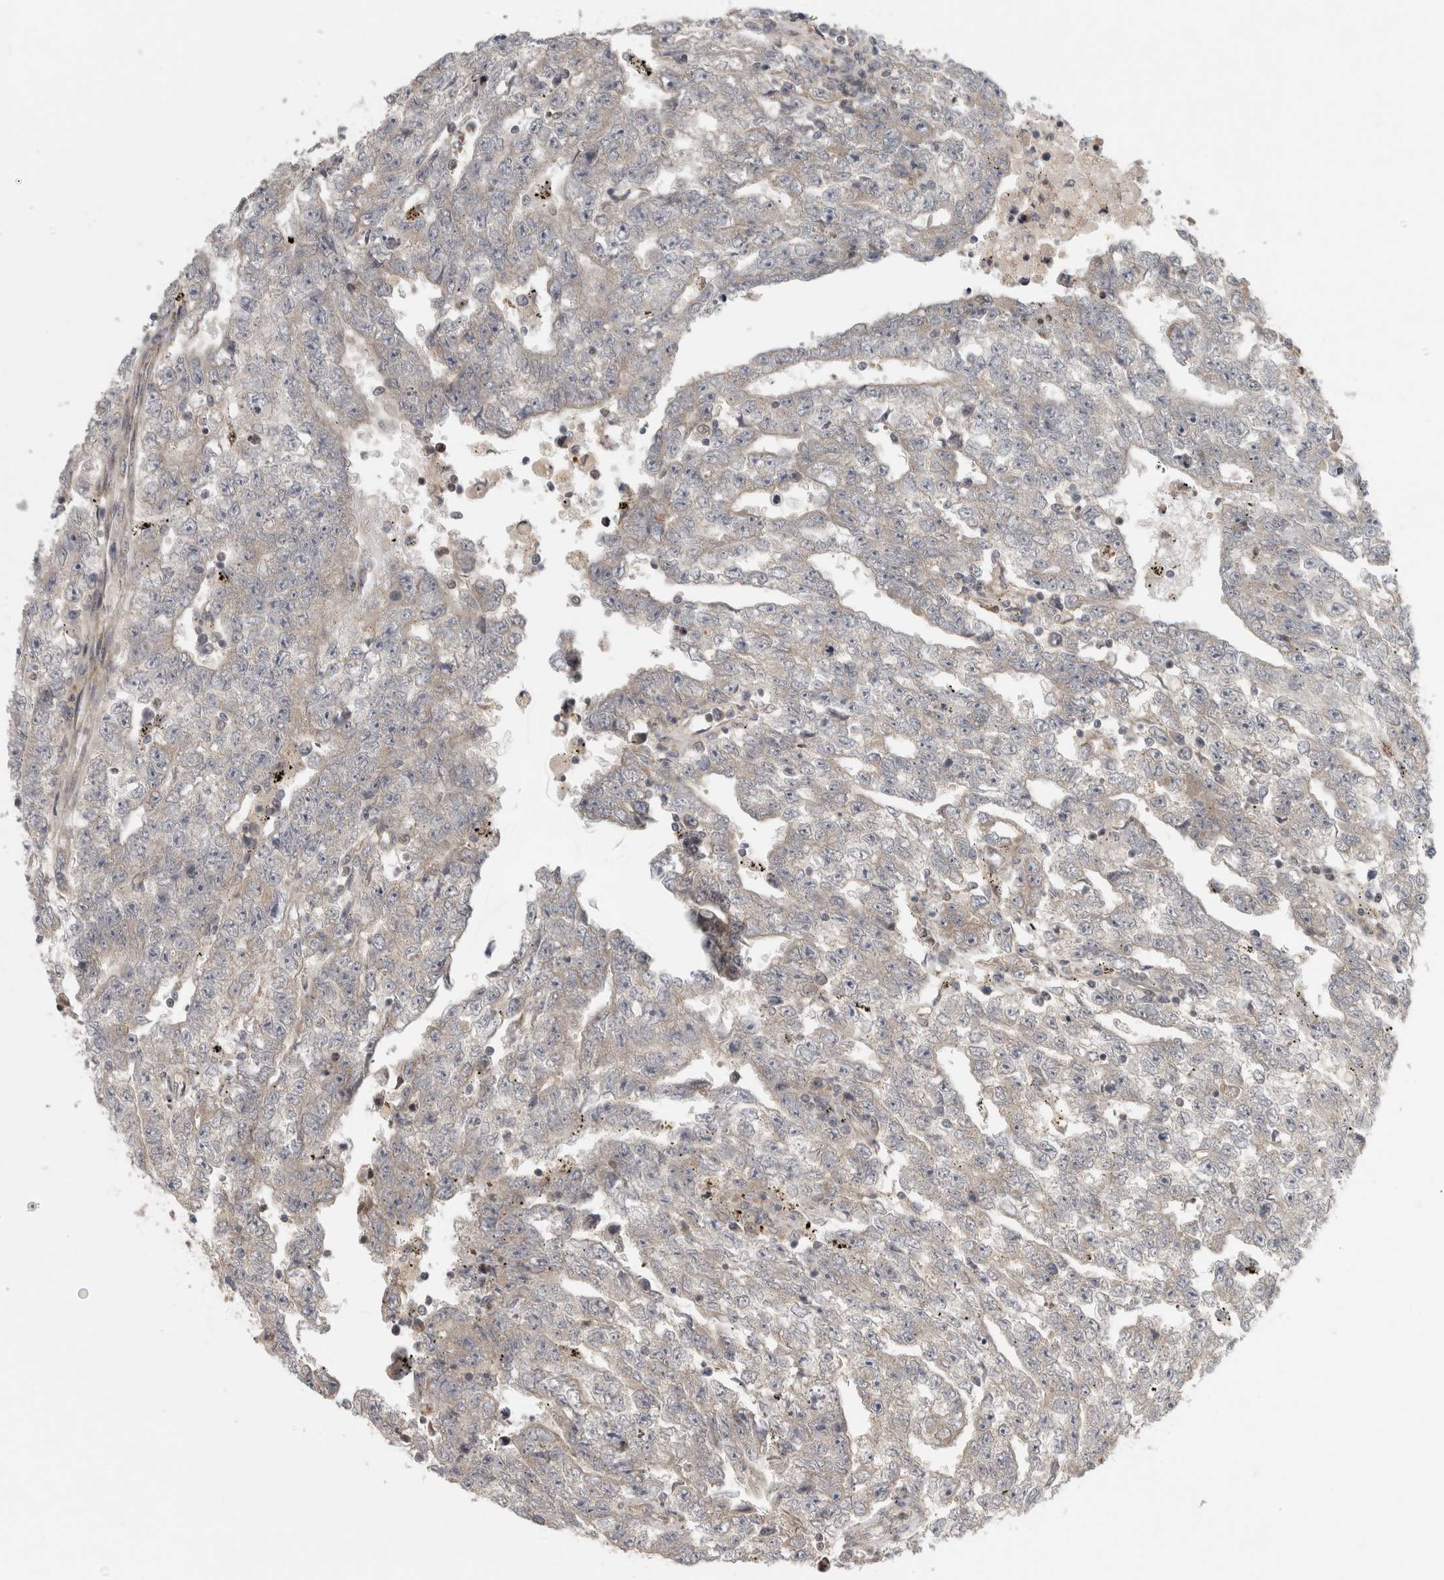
{"staining": {"intensity": "negative", "quantity": "none", "location": "none"}, "tissue": "testis cancer", "cell_type": "Tumor cells", "image_type": "cancer", "snomed": [{"axis": "morphology", "description": "Carcinoma, Embryonal, NOS"}, {"axis": "topography", "description": "Testis"}], "caption": "This is an immunohistochemistry histopathology image of human testis cancer. There is no expression in tumor cells.", "gene": "KDM8", "patient": {"sex": "male", "age": 25}}